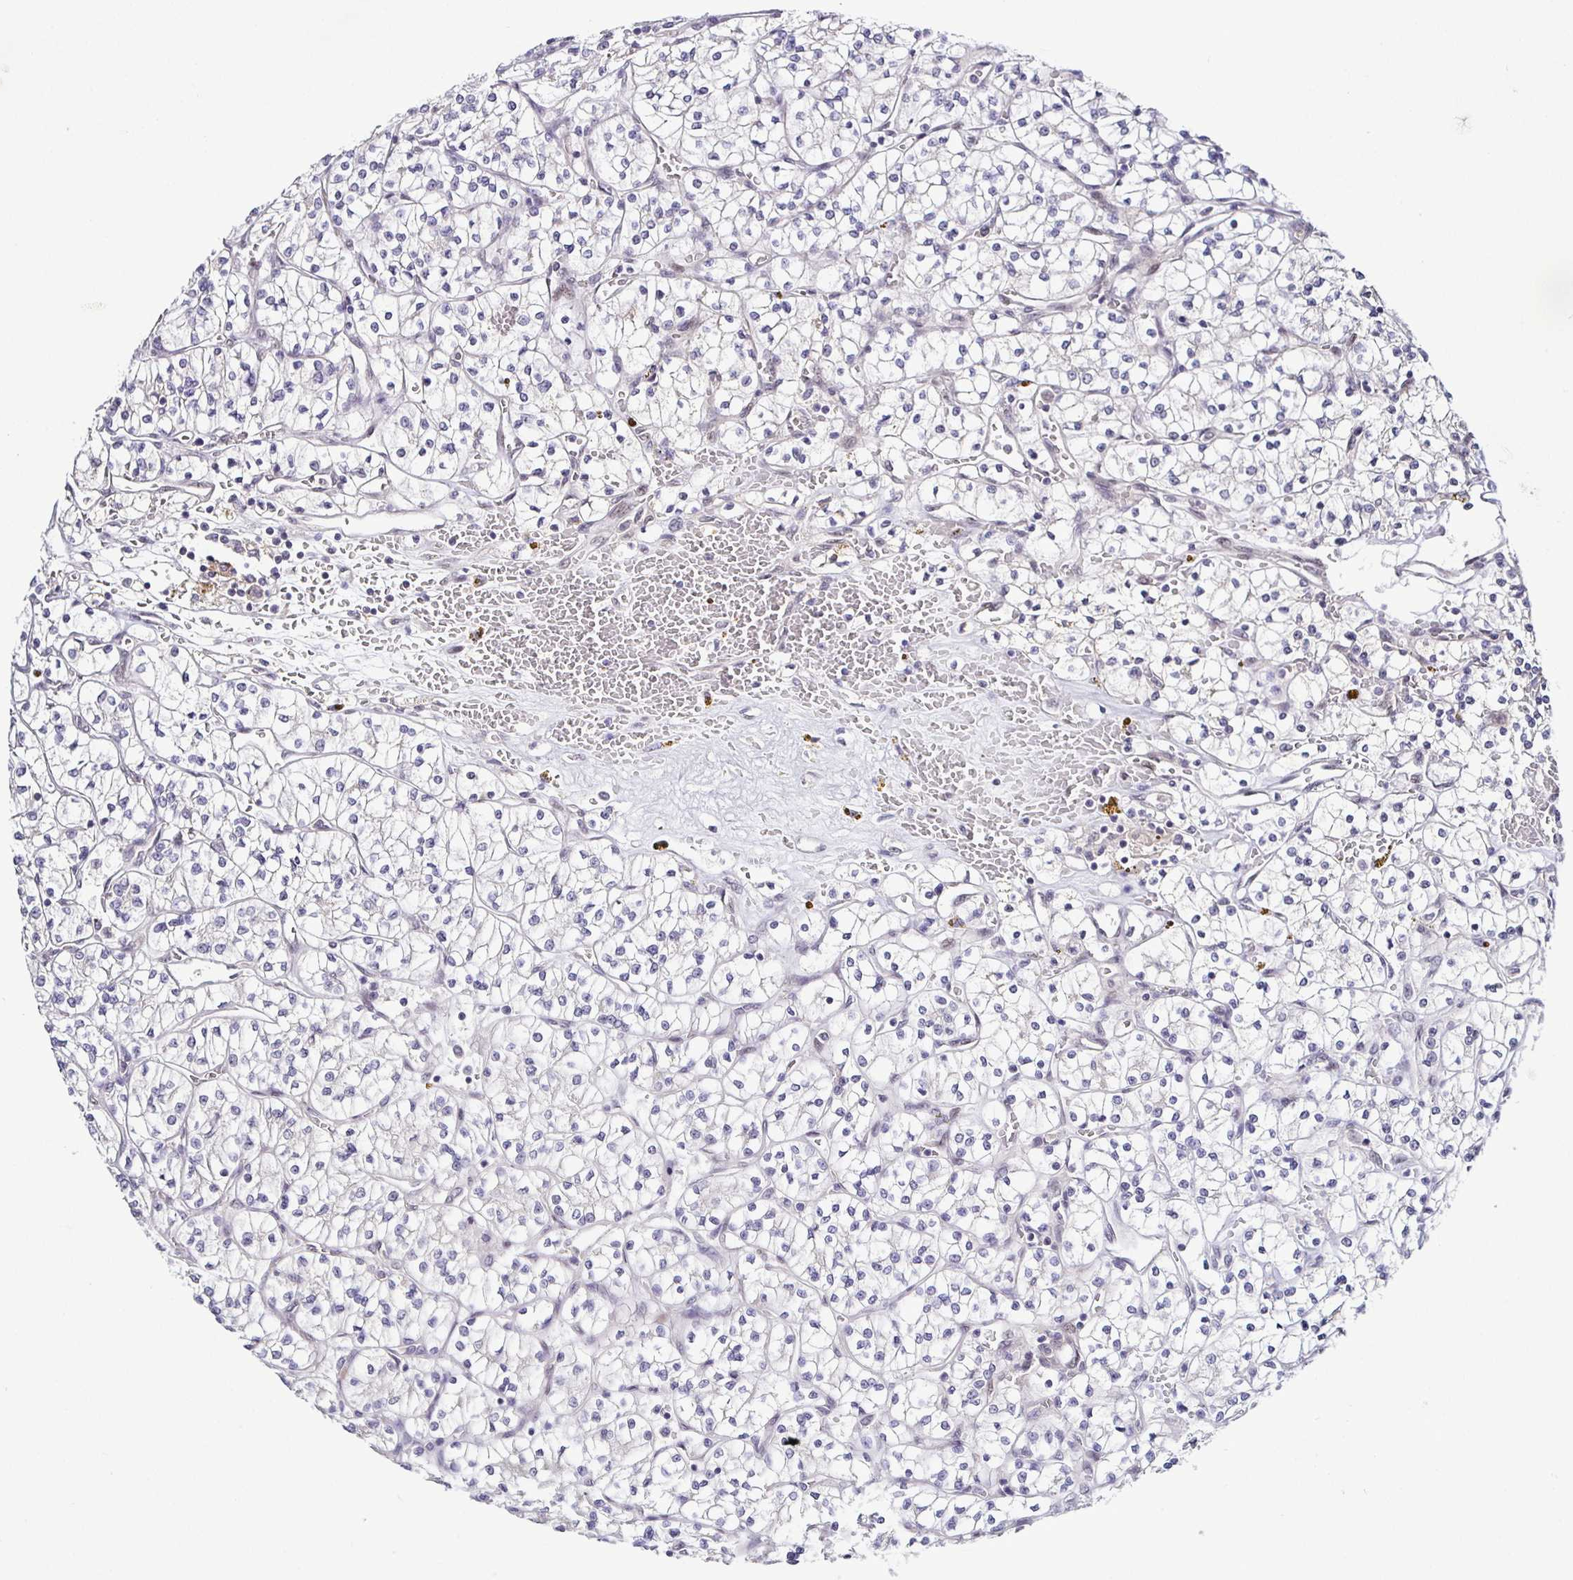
{"staining": {"intensity": "negative", "quantity": "none", "location": "none"}, "tissue": "renal cancer", "cell_type": "Tumor cells", "image_type": "cancer", "snomed": [{"axis": "morphology", "description": "Adenocarcinoma, NOS"}, {"axis": "topography", "description": "Kidney"}], "caption": "A high-resolution image shows immunohistochemistry staining of renal cancer, which displays no significant expression in tumor cells.", "gene": "NUP188", "patient": {"sex": "female", "age": 64}}